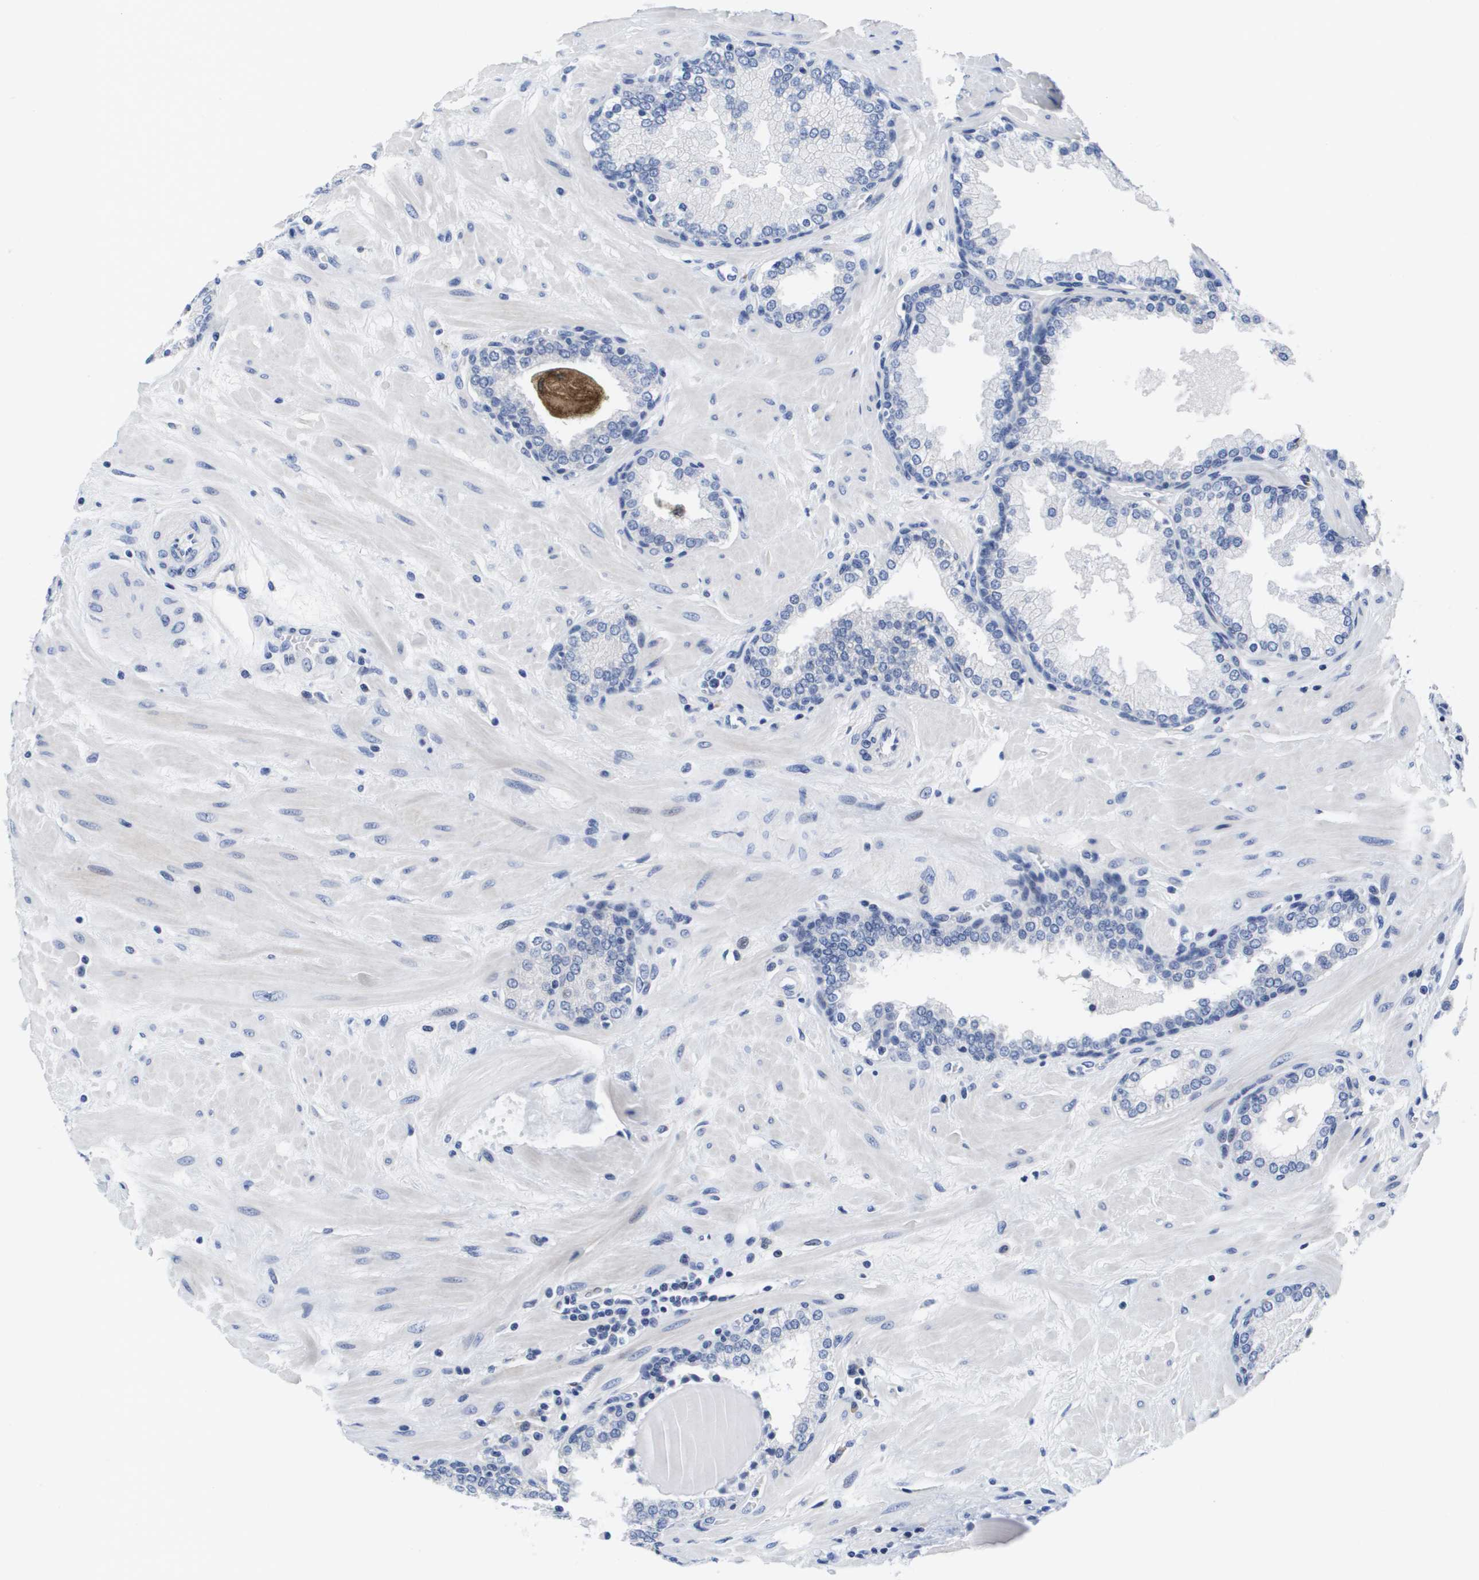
{"staining": {"intensity": "negative", "quantity": "none", "location": "none"}, "tissue": "prostate", "cell_type": "Glandular cells", "image_type": "normal", "snomed": [{"axis": "morphology", "description": "Normal tissue, NOS"}, {"axis": "topography", "description": "Prostate"}], "caption": "The histopathology image demonstrates no significant positivity in glandular cells of prostate. (Brightfield microscopy of DAB immunohistochemistry (IHC) at high magnification).", "gene": "HMOX1", "patient": {"sex": "male", "age": 51}}